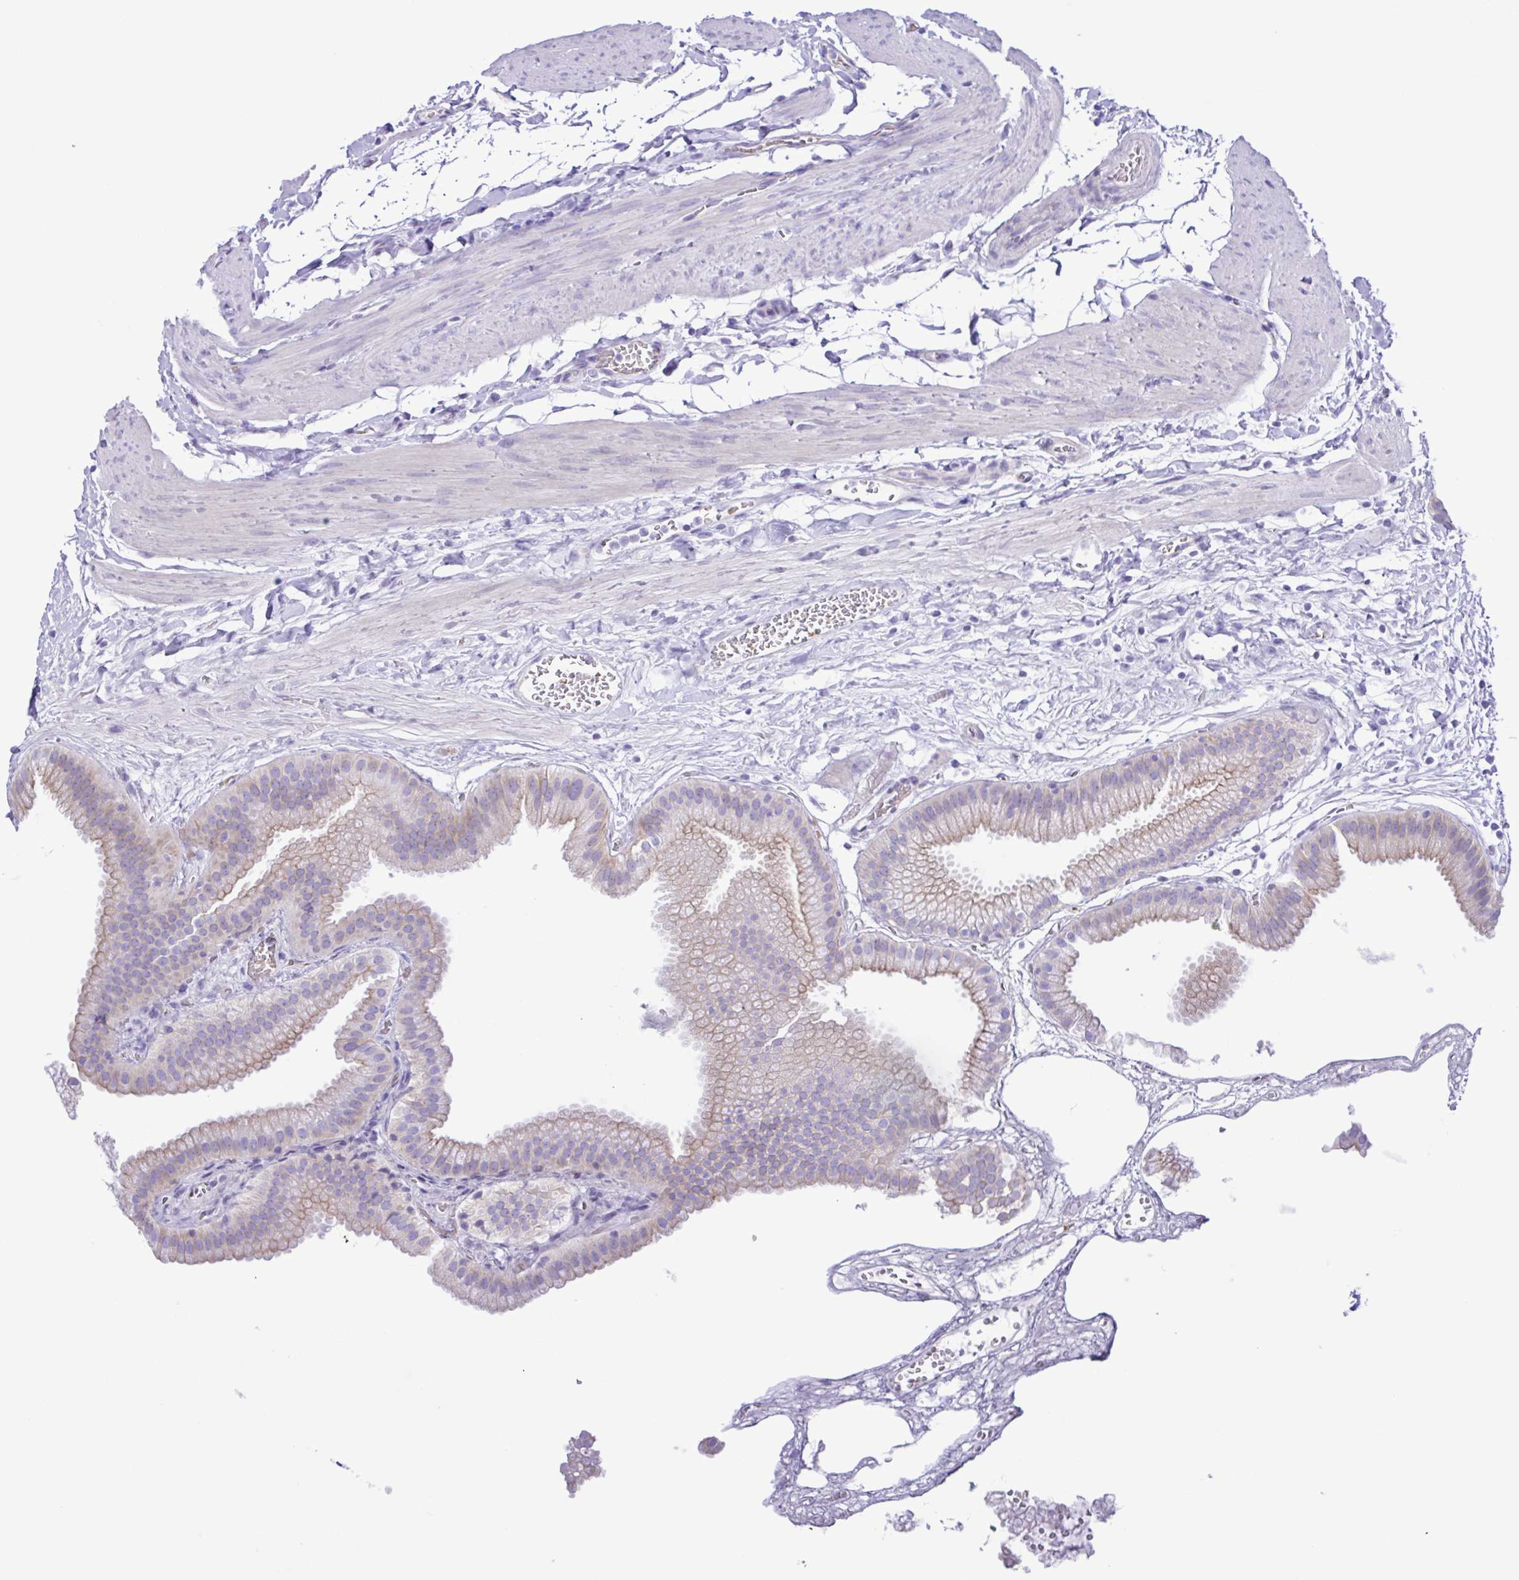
{"staining": {"intensity": "weak", "quantity": "<25%", "location": "cytoplasmic/membranous"}, "tissue": "gallbladder", "cell_type": "Glandular cells", "image_type": "normal", "snomed": [{"axis": "morphology", "description": "Normal tissue, NOS"}, {"axis": "topography", "description": "Gallbladder"}], "caption": "This image is of benign gallbladder stained with immunohistochemistry to label a protein in brown with the nuclei are counter-stained blue. There is no staining in glandular cells. Brightfield microscopy of immunohistochemistry stained with DAB (brown) and hematoxylin (blue), captured at high magnification.", "gene": "CYP11A1", "patient": {"sex": "female", "age": 63}}